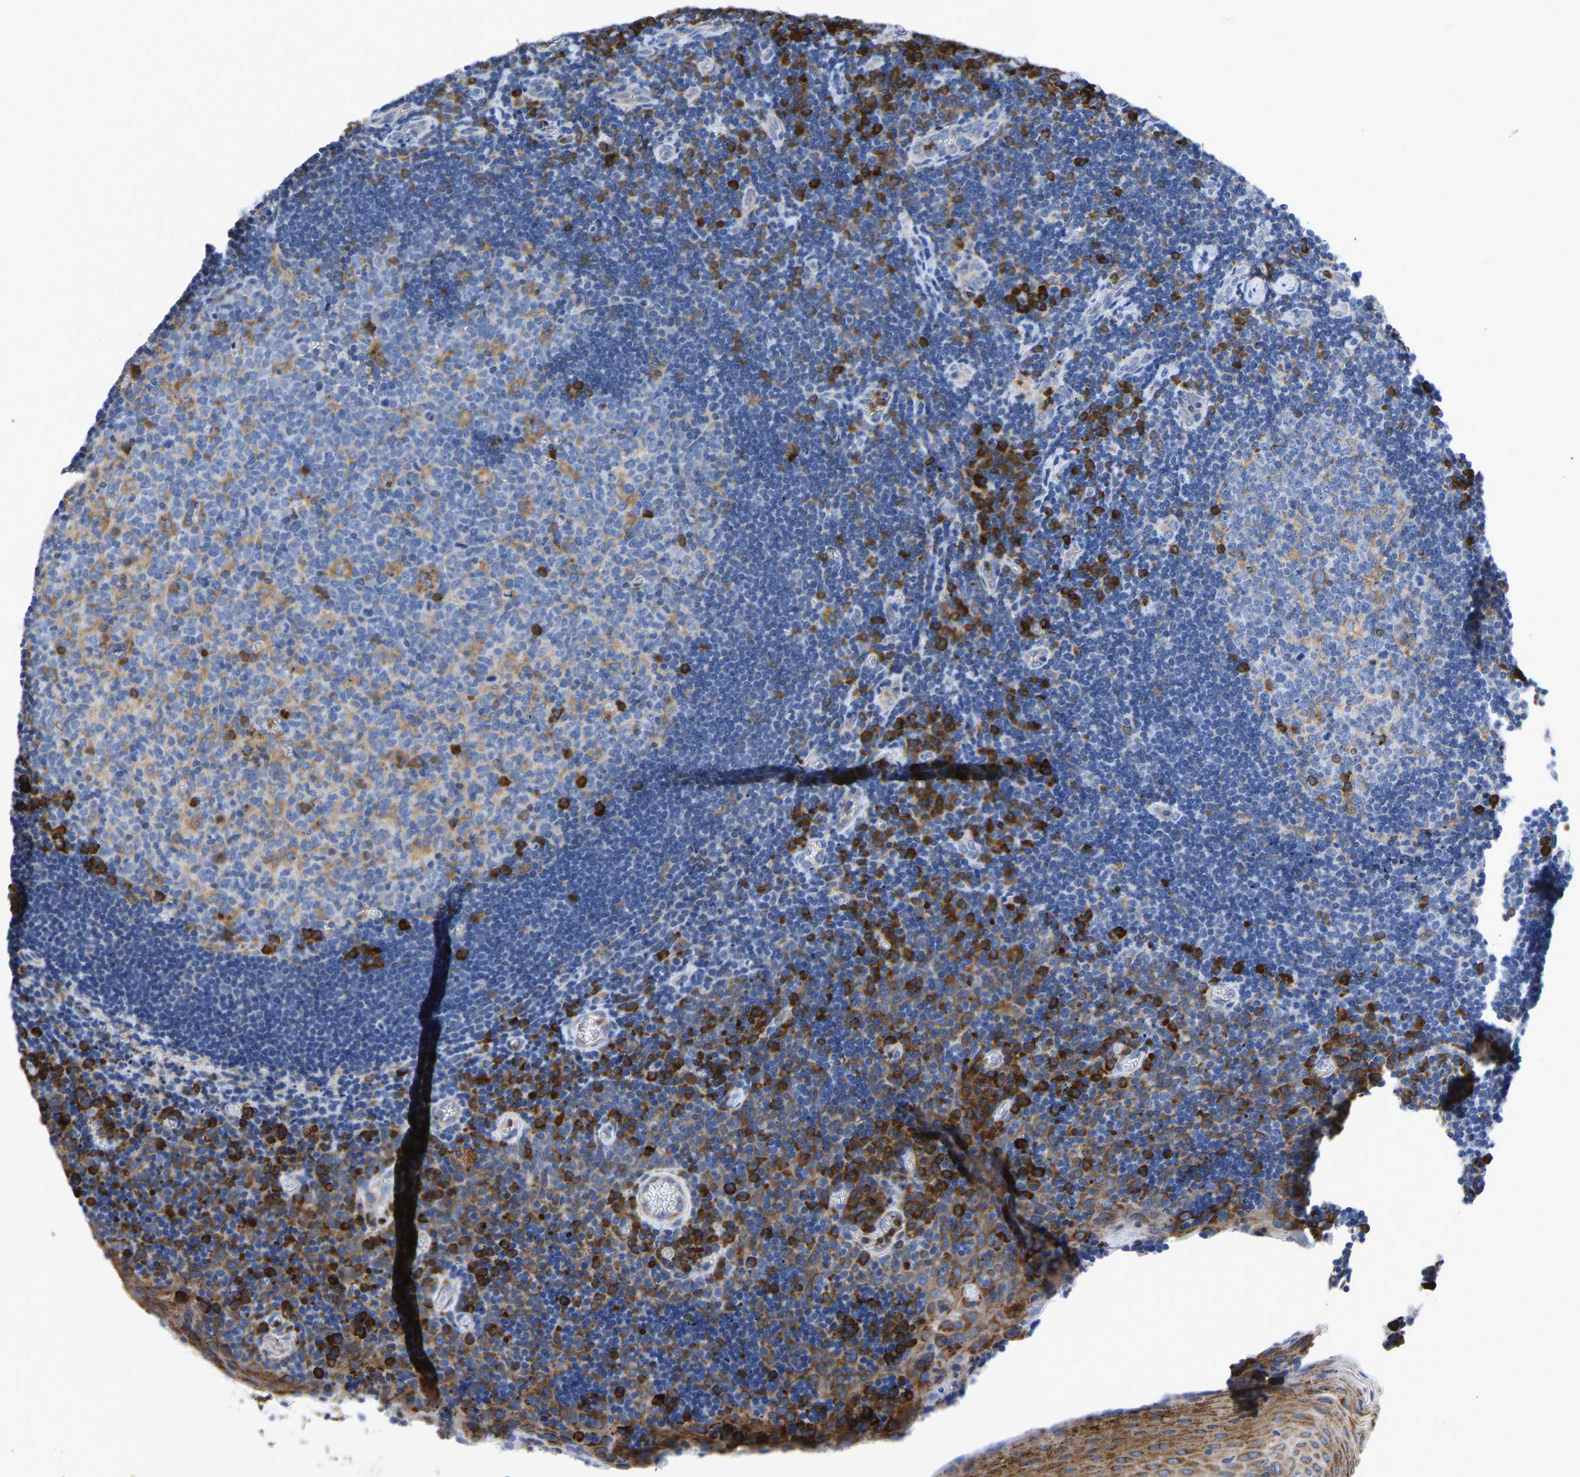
{"staining": {"intensity": "strong", "quantity": "<25%", "location": "cytoplasmic/membranous"}, "tissue": "tonsil", "cell_type": "Germinal center cells", "image_type": "normal", "snomed": [{"axis": "morphology", "description": "Normal tissue, NOS"}, {"axis": "morphology", "description": "Inflammation, NOS"}, {"axis": "topography", "description": "Tonsil"}], "caption": "Immunohistochemical staining of benign tonsil demonstrates medium levels of strong cytoplasmic/membranous positivity in approximately <25% of germinal center cells.", "gene": "P4HB", "patient": {"sex": "female", "age": 31}}